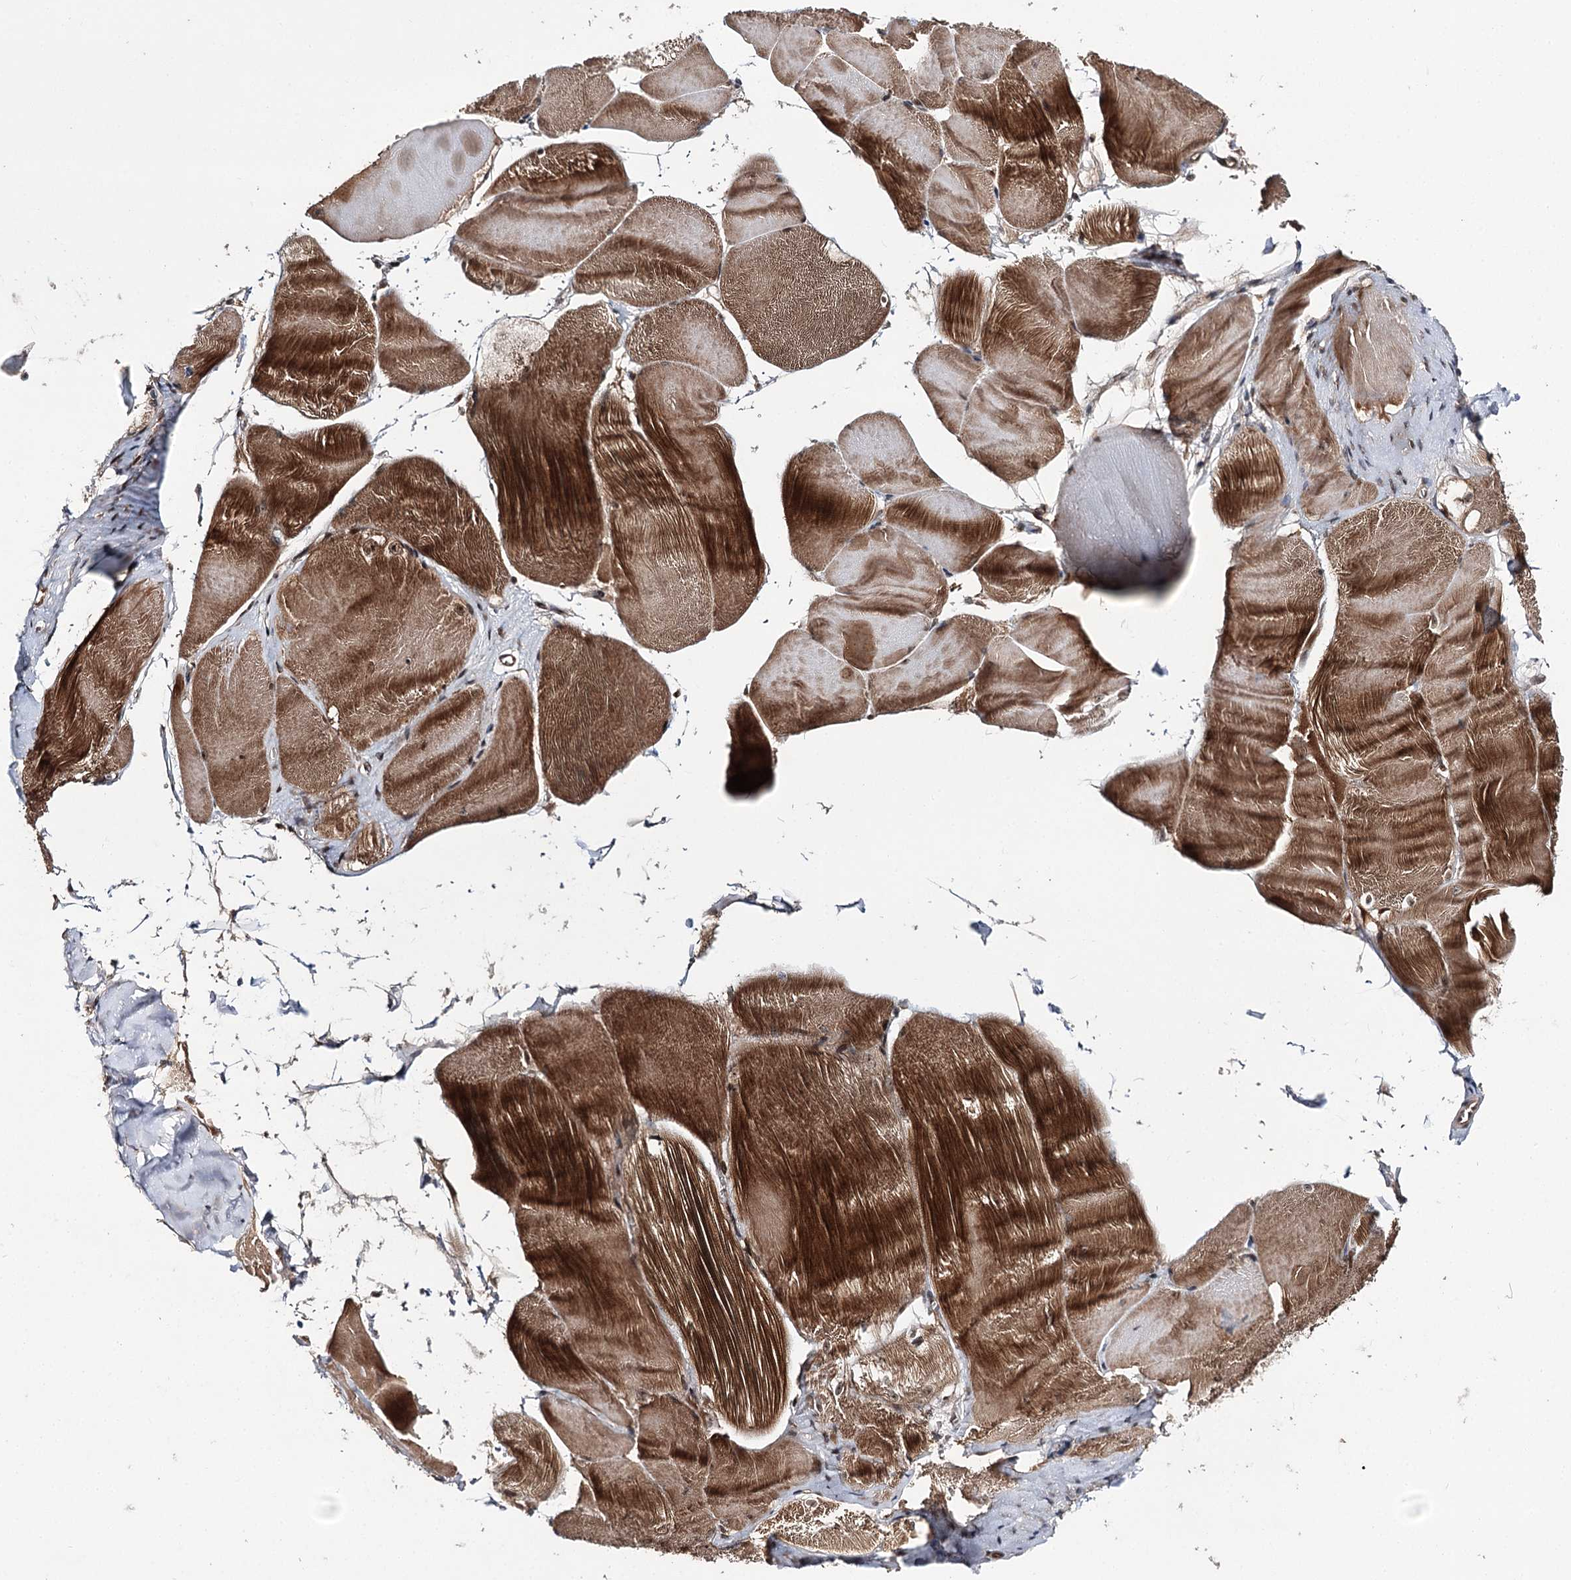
{"staining": {"intensity": "strong", "quantity": ">75%", "location": "cytoplasmic/membranous,nuclear"}, "tissue": "skeletal muscle", "cell_type": "Myocytes", "image_type": "normal", "snomed": [{"axis": "morphology", "description": "Normal tissue, NOS"}, {"axis": "morphology", "description": "Basal cell carcinoma"}, {"axis": "topography", "description": "Skeletal muscle"}], "caption": "Immunohistochemistry (IHC) image of benign skeletal muscle: human skeletal muscle stained using immunohistochemistry exhibits high levels of strong protein expression localized specifically in the cytoplasmic/membranous,nuclear of myocytes, appearing as a cytoplasmic/membranous,nuclear brown color.", "gene": "FAM53B", "patient": {"sex": "female", "age": 64}}